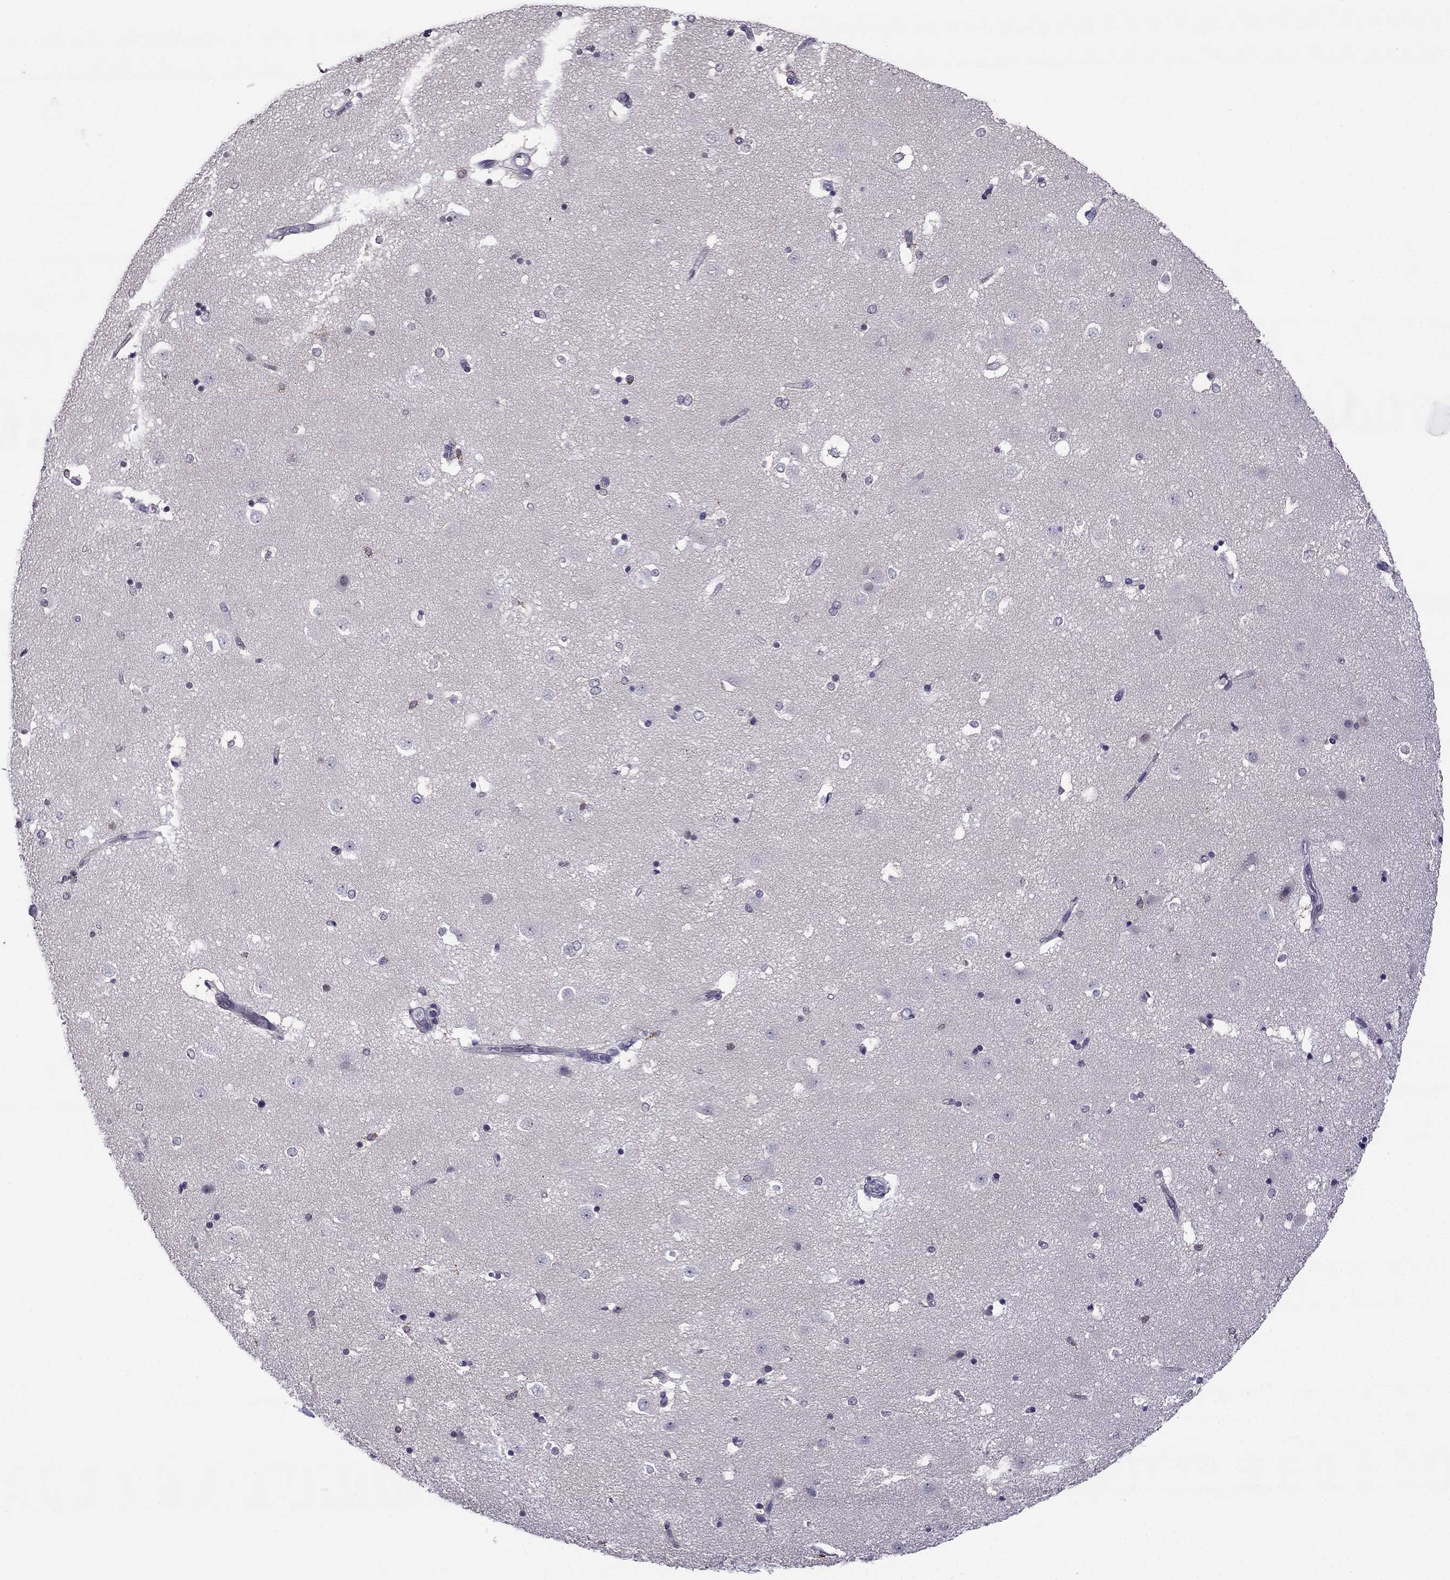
{"staining": {"intensity": "negative", "quantity": "none", "location": "none"}, "tissue": "caudate", "cell_type": "Glial cells", "image_type": "normal", "snomed": [{"axis": "morphology", "description": "Normal tissue, NOS"}, {"axis": "topography", "description": "Lateral ventricle wall"}], "caption": "This histopathology image is of unremarkable caudate stained with immunohistochemistry to label a protein in brown with the nuclei are counter-stained blue. There is no expression in glial cells. (DAB immunohistochemistry, high magnification).", "gene": "CCK", "patient": {"sex": "male", "age": 51}}